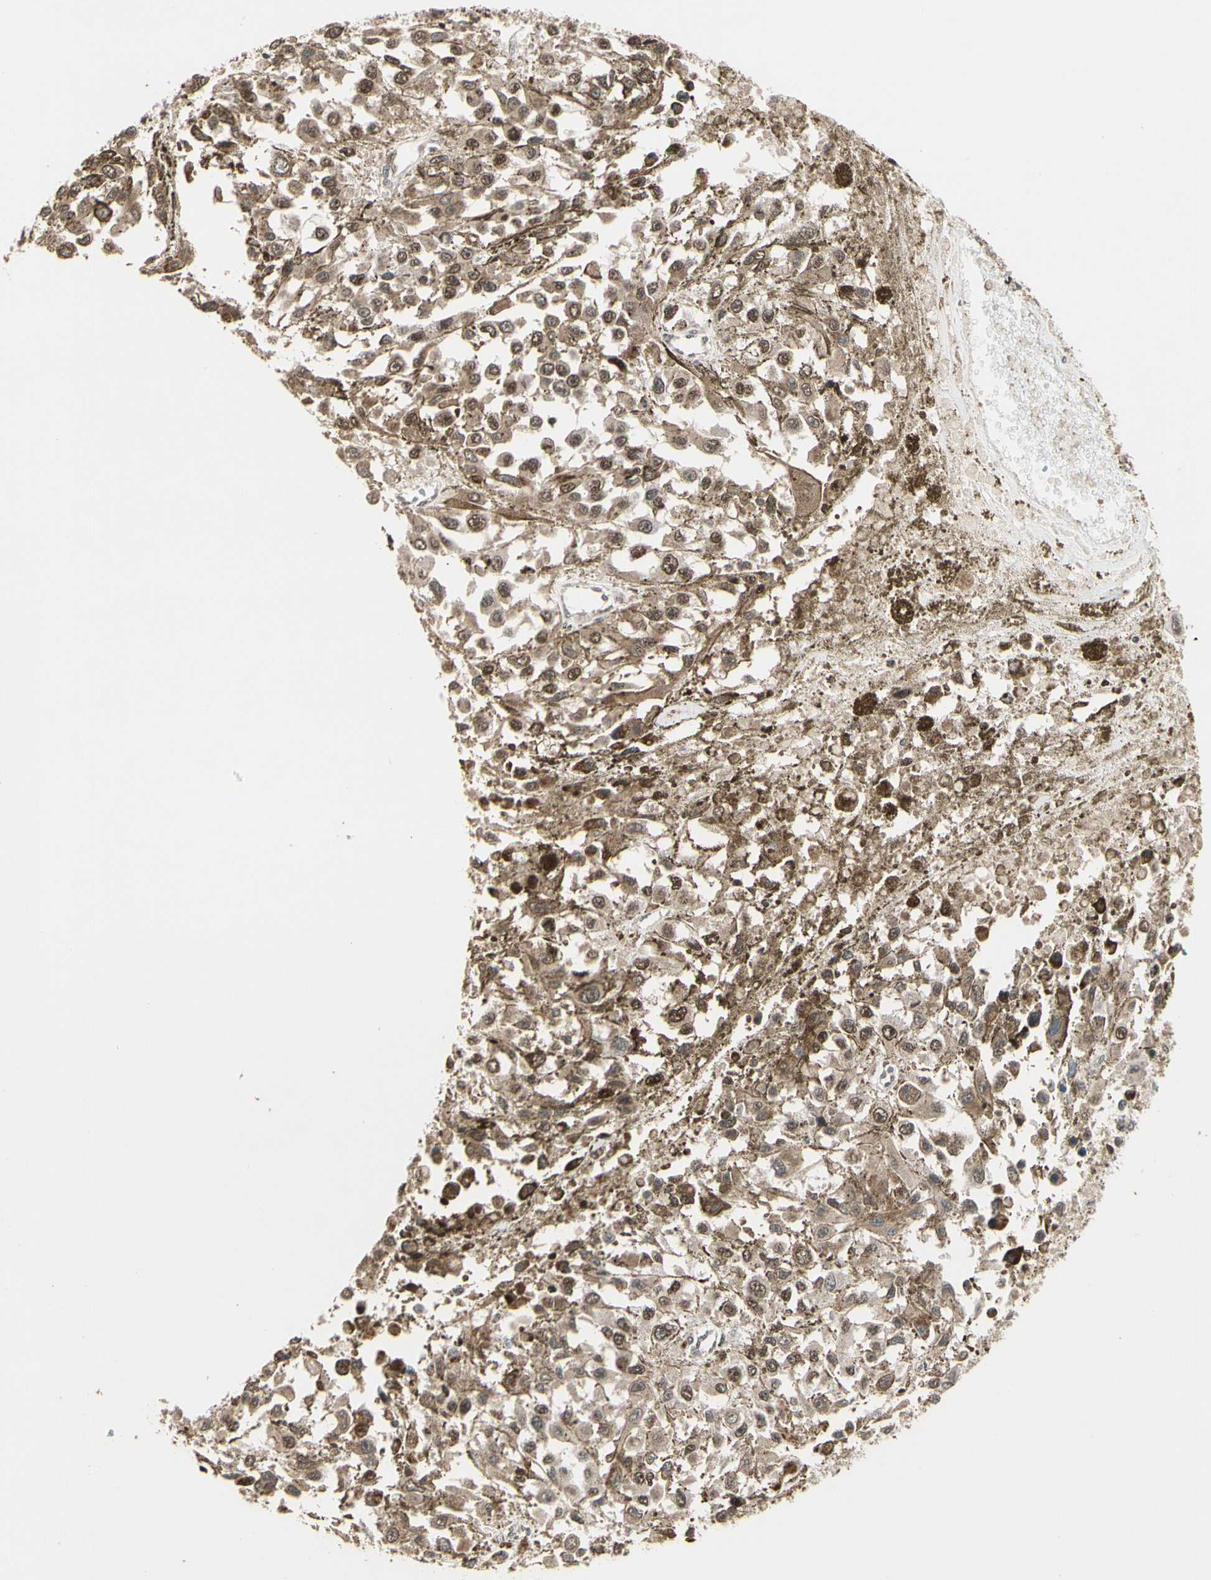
{"staining": {"intensity": "moderate", "quantity": ">75%", "location": "cytoplasmic/membranous,nuclear"}, "tissue": "melanoma", "cell_type": "Tumor cells", "image_type": "cancer", "snomed": [{"axis": "morphology", "description": "Malignant melanoma, Metastatic site"}, {"axis": "topography", "description": "Lymph node"}], "caption": "Approximately >75% of tumor cells in malignant melanoma (metastatic site) exhibit moderate cytoplasmic/membranous and nuclear protein expression as visualized by brown immunohistochemical staining.", "gene": "TSHZ3", "patient": {"sex": "male", "age": 59}}